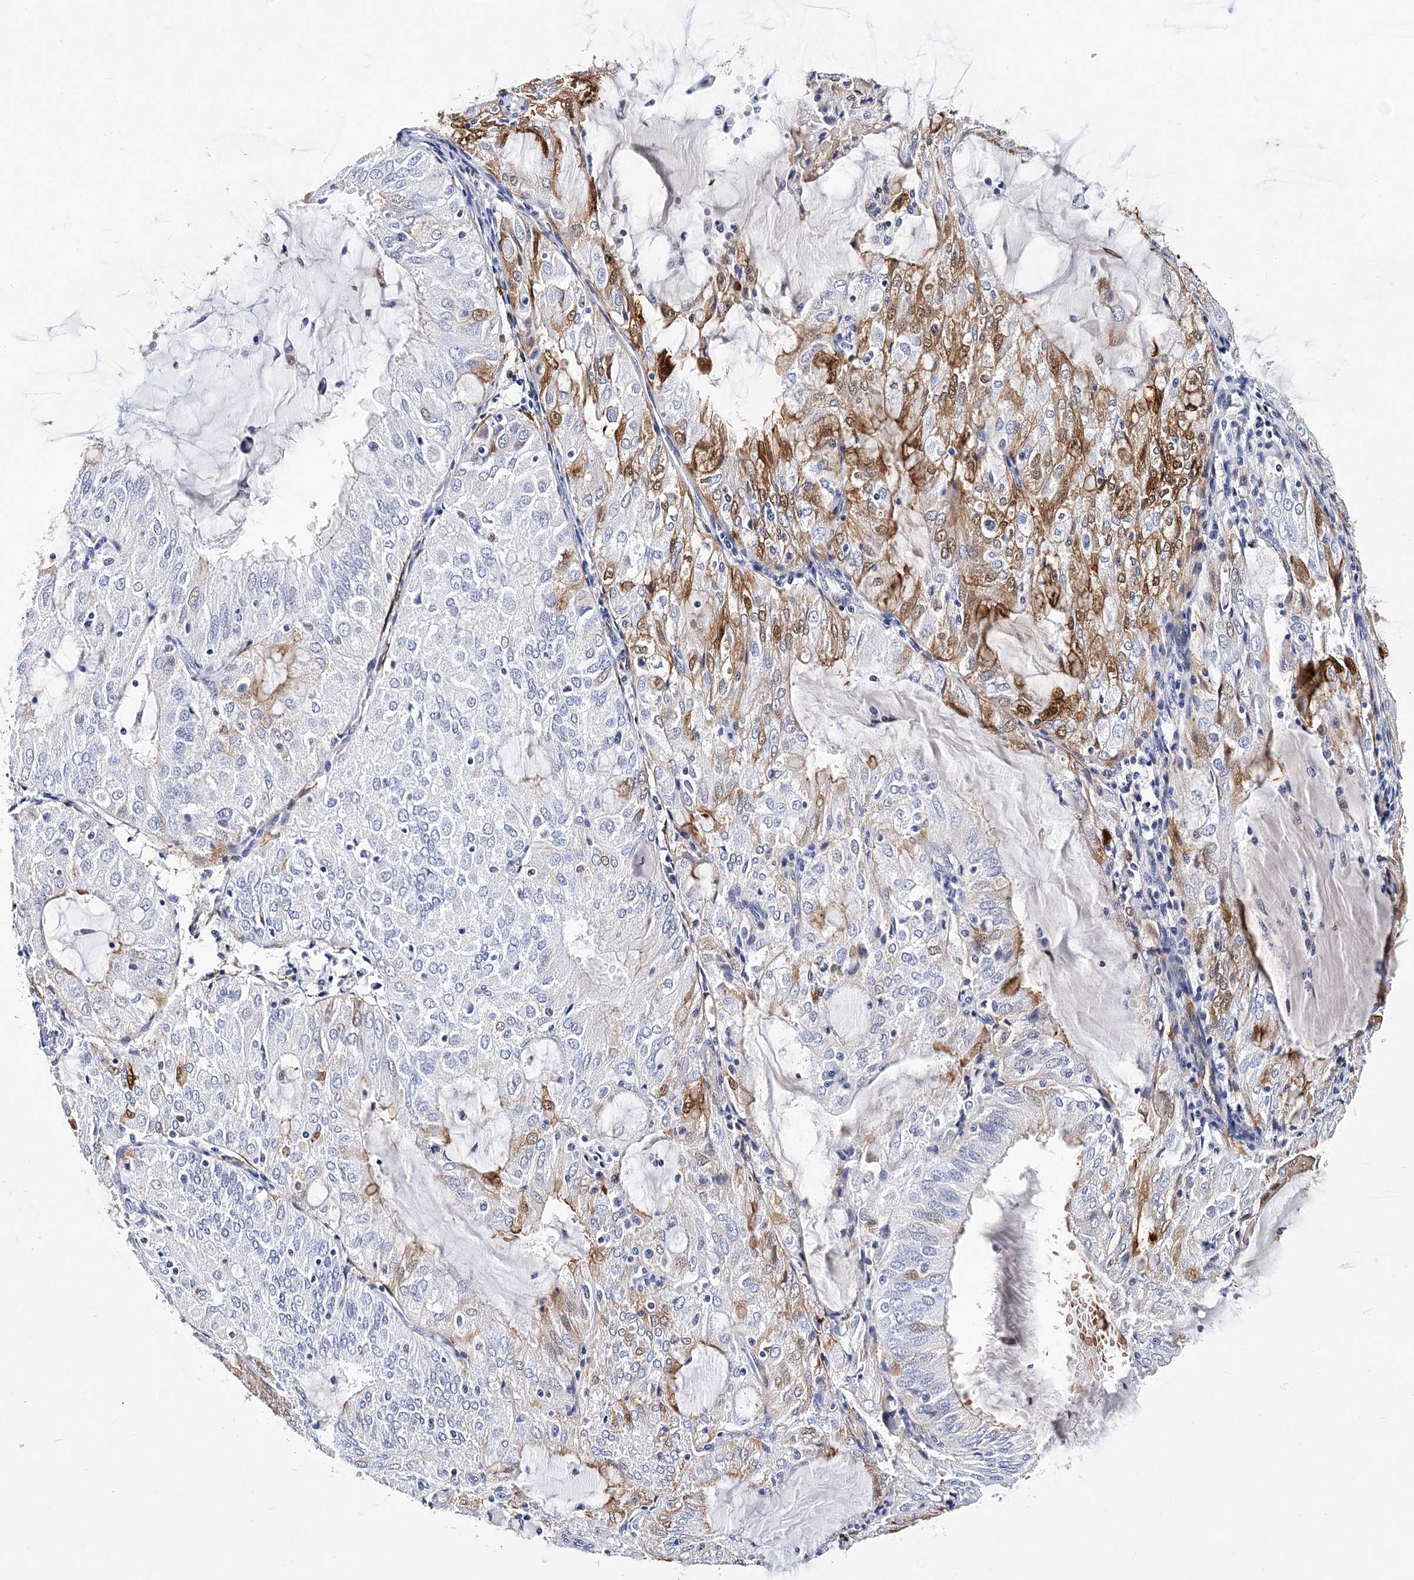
{"staining": {"intensity": "moderate", "quantity": "<25%", "location": "cytoplasmic/membranous"}, "tissue": "endometrial cancer", "cell_type": "Tumor cells", "image_type": "cancer", "snomed": [{"axis": "morphology", "description": "Adenocarcinoma, NOS"}, {"axis": "topography", "description": "Endometrium"}], "caption": "Tumor cells exhibit moderate cytoplasmic/membranous staining in about <25% of cells in adenocarcinoma (endometrial).", "gene": "ITGA2B", "patient": {"sex": "female", "age": 81}}